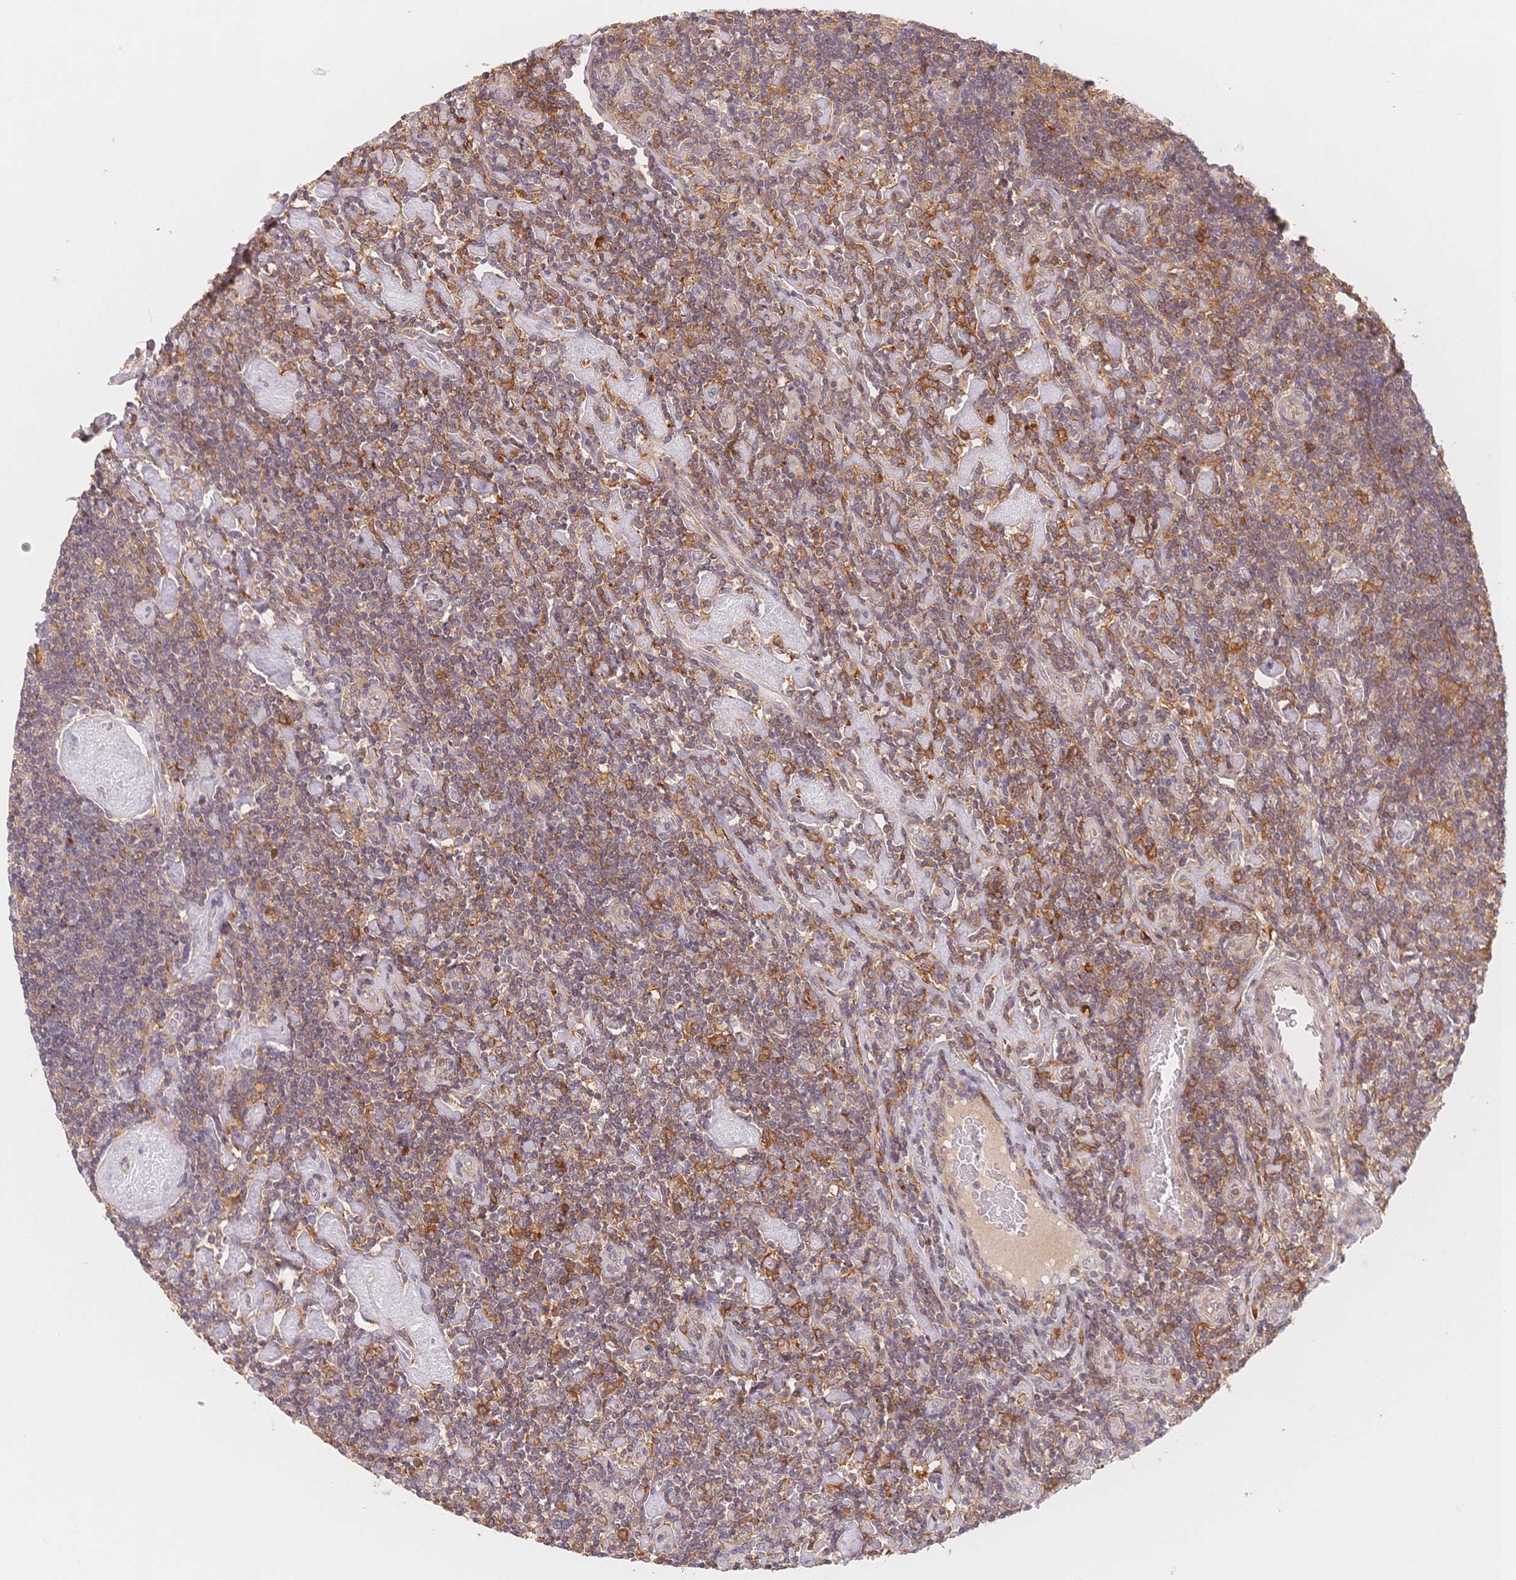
{"staining": {"intensity": "negative", "quantity": "none", "location": "none"}, "tissue": "lymphoma", "cell_type": "Tumor cells", "image_type": "cancer", "snomed": [{"axis": "morphology", "description": "Hodgkin's disease, NOS"}, {"axis": "topography", "description": "Lymph node"}], "caption": "High power microscopy image of an IHC photomicrograph of lymphoma, revealing no significant staining in tumor cells. (DAB (3,3'-diaminobenzidine) immunohistochemistry (IHC) visualized using brightfield microscopy, high magnification).", "gene": "C12orf75", "patient": {"sex": "male", "age": 40}}